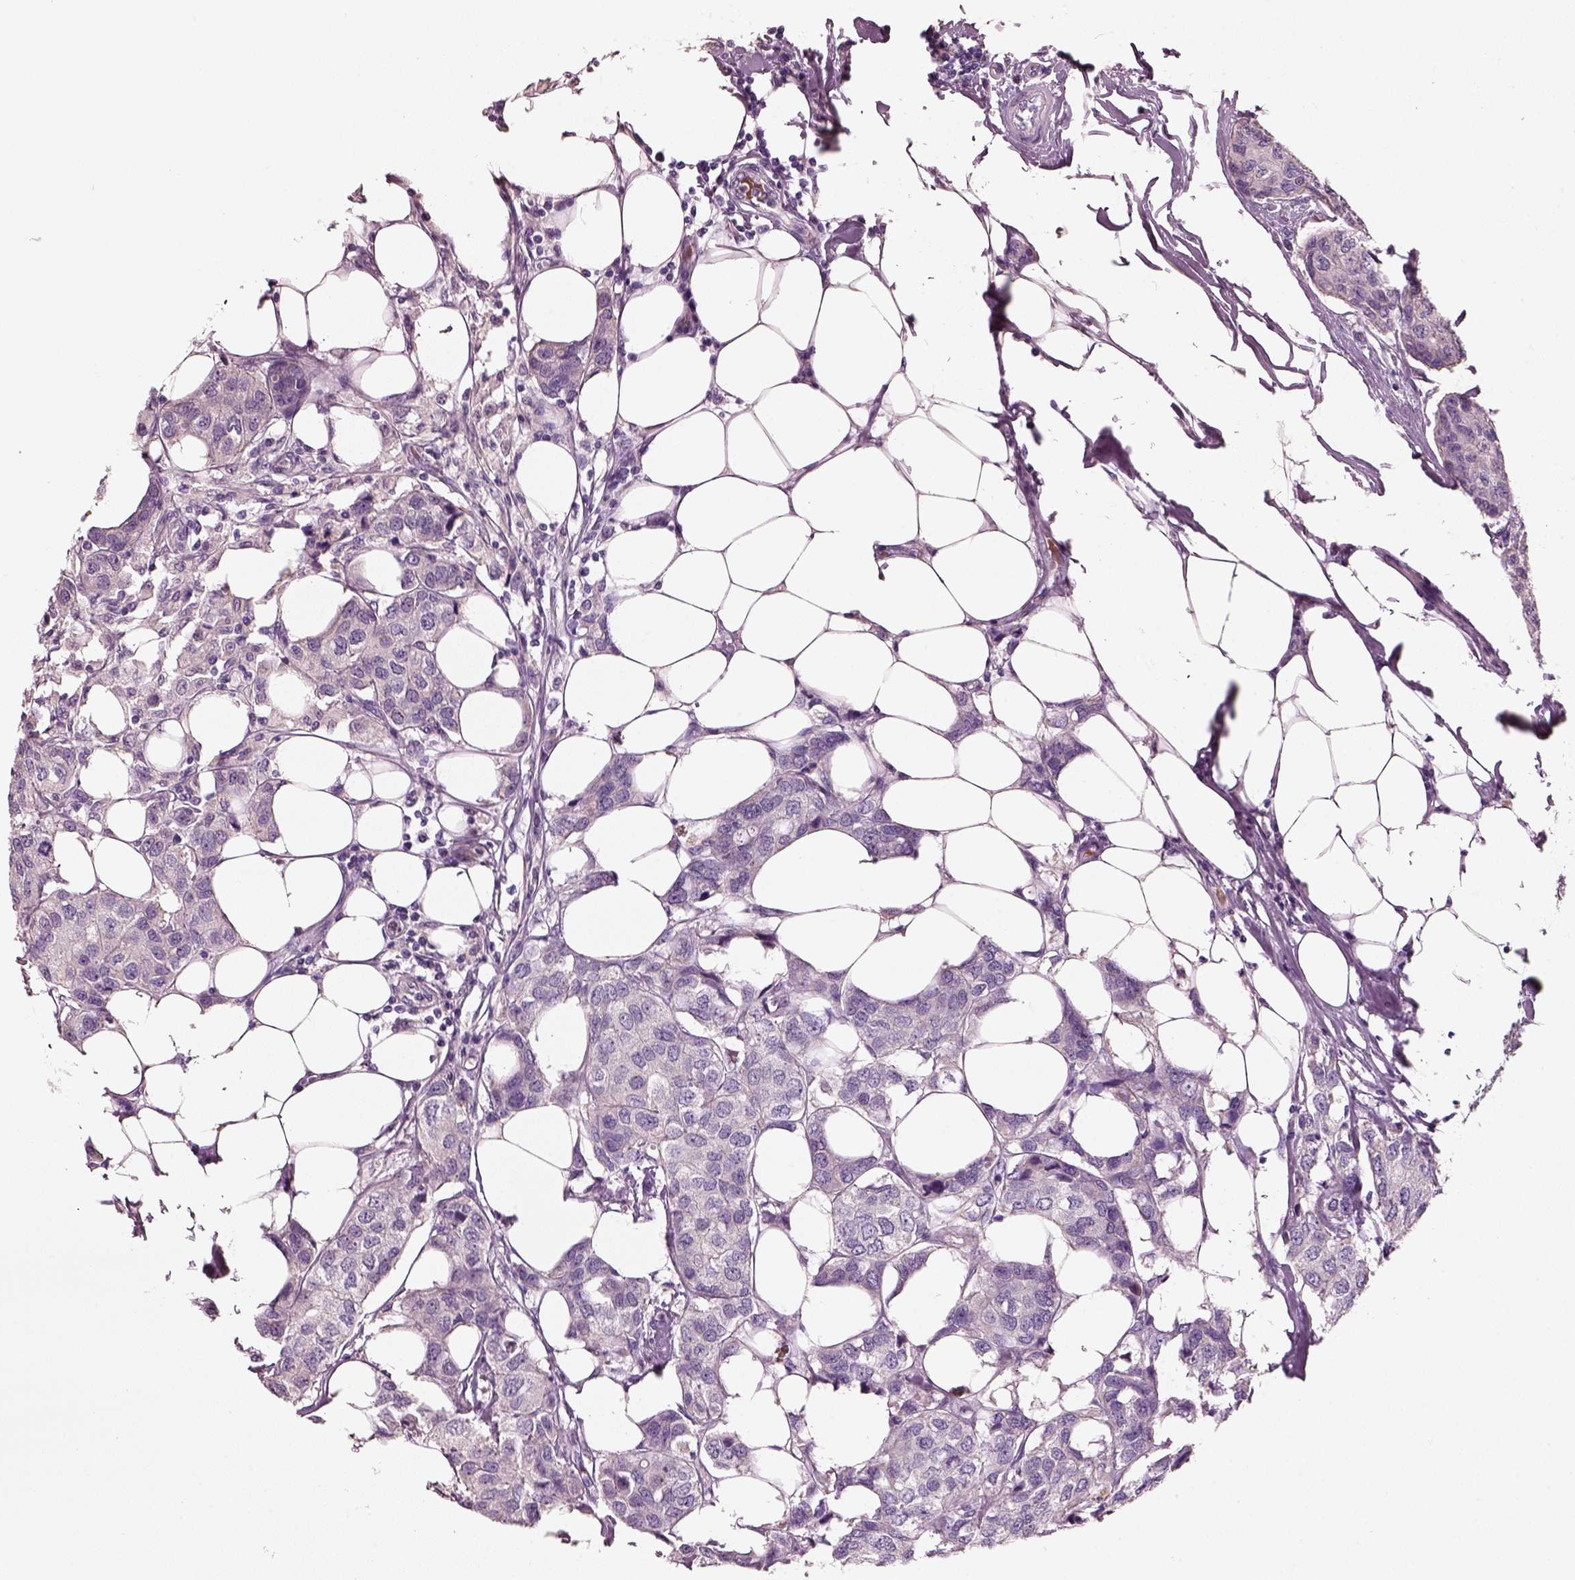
{"staining": {"intensity": "negative", "quantity": "none", "location": "none"}, "tissue": "breast cancer", "cell_type": "Tumor cells", "image_type": "cancer", "snomed": [{"axis": "morphology", "description": "Duct carcinoma"}, {"axis": "topography", "description": "Breast"}], "caption": "Histopathology image shows no significant protein expression in tumor cells of breast invasive ductal carcinoma. (Stains: DAB (3,3'-diaminobenzidine) IHC with hematoxylin counter stain, Microscopy: brightfield microscopy at high magnification).", "gene": "ELSPBP1", "patient": {"sex": "female", "age": 80}}